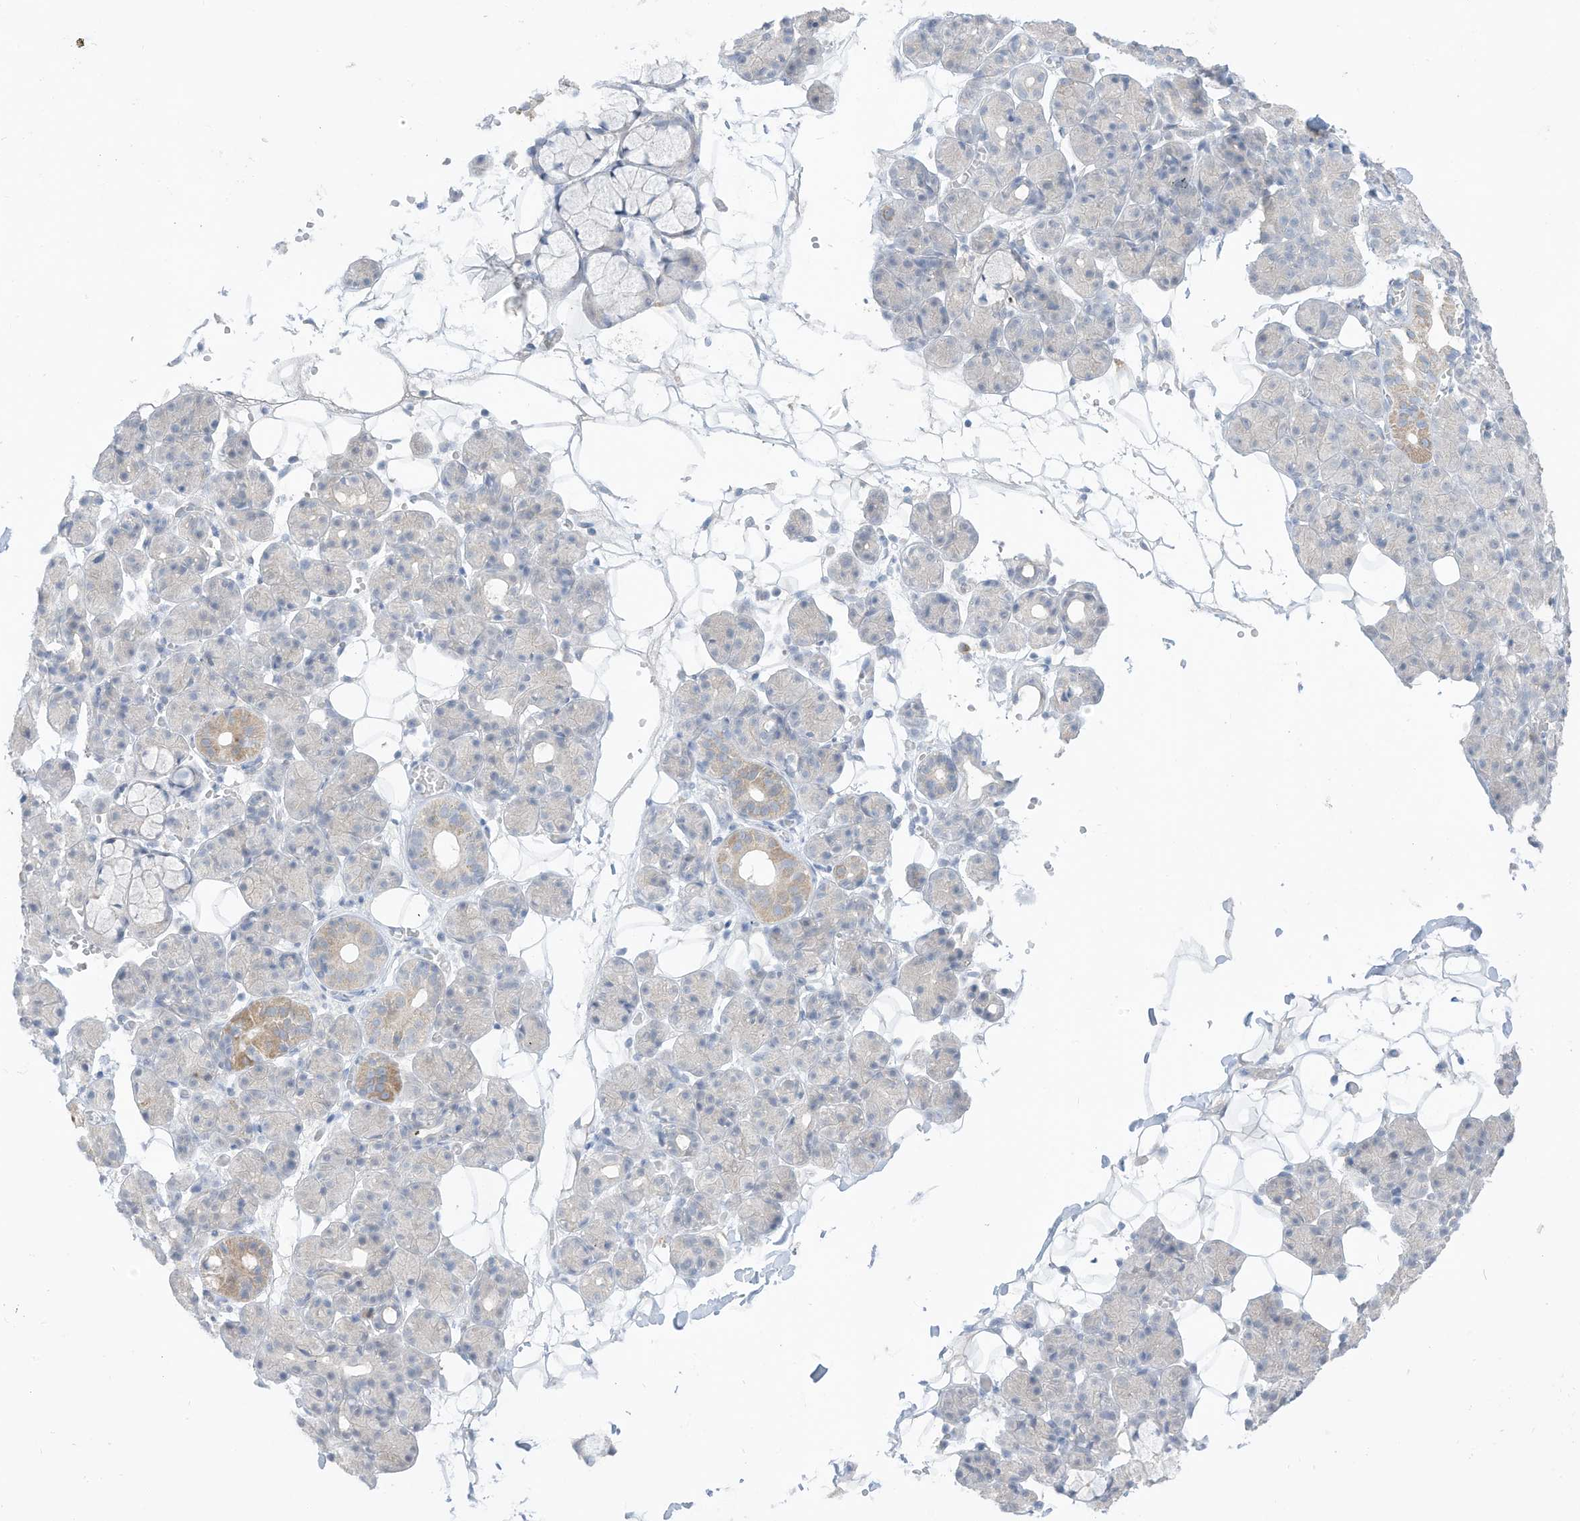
{"staining": {"intensity": "weak", "quantity": "<25%", "location": "cytoplasmic/membranous"}, "tissue": "salivary gland", "cell_type": "Glandular cells", "image_type": "normal", "snomed": [{"axis": "morphology", "description": "Normal tissue, NOS"}, {"axis": "topography", "description": "Salivary gland"}], "caption": "Human salivary gland stained for a protein using IHC demonstrates no expression in glandular cells.", "gene": "OGT", "patient": {"sex": "male", "age": 63}}